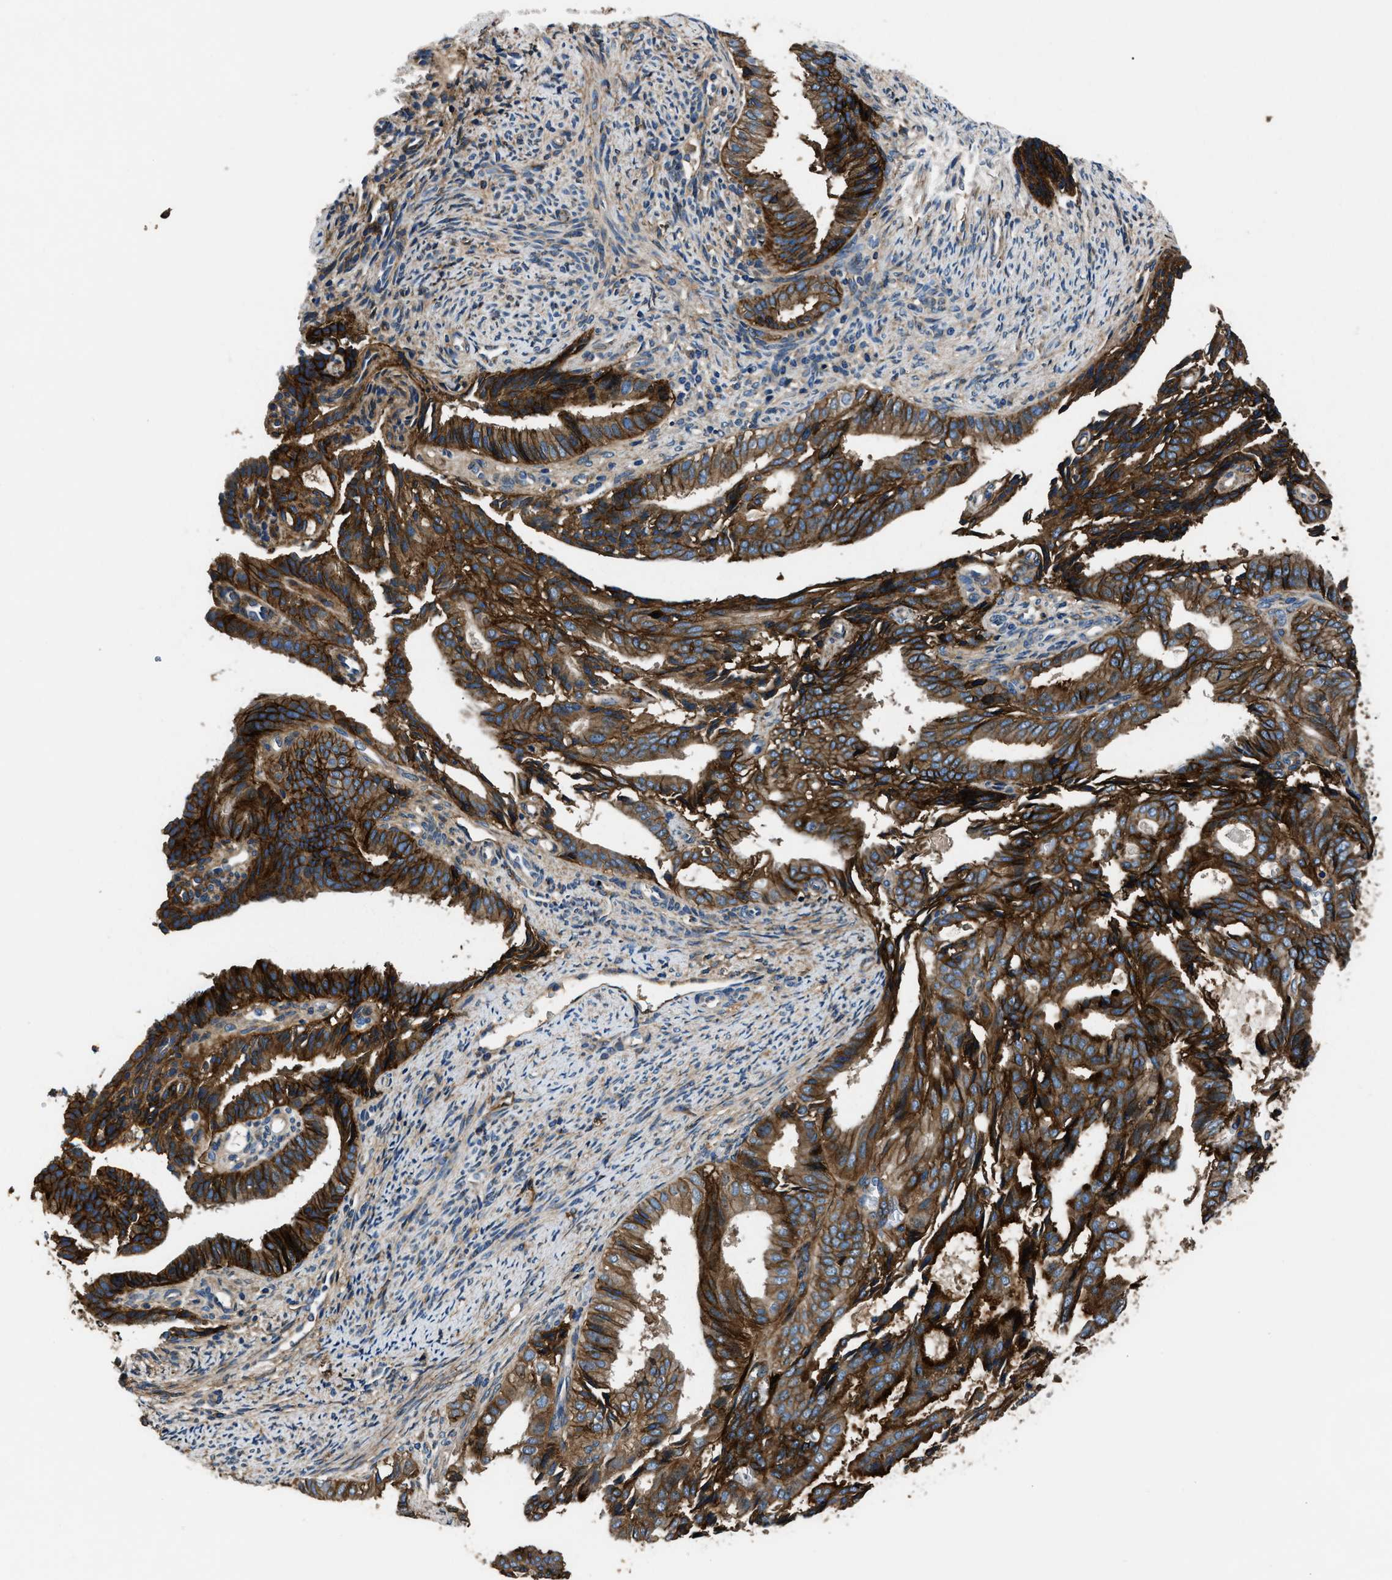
{"staining": {"intensity": "strong", "quantity": ">75%", "location": "cytoplasmic/membranous"}, "tissue": "endometrial cancer", "cell_type": "Tumor cells", "image_type": "cancer", "snomed": [{"axis": "morphology", "description": "Adenocarcinoma, NOS"}, {"axis": "topography", "description": "Endometrium"}], "caption": "A high amount of strong cytoplasmic/membranous staining is identified in about >75% of tumor cells in adenocarcinoma (endometrial) tissue.", "gene": "CD276", "patient": {"sex": "female", "age": 58}}